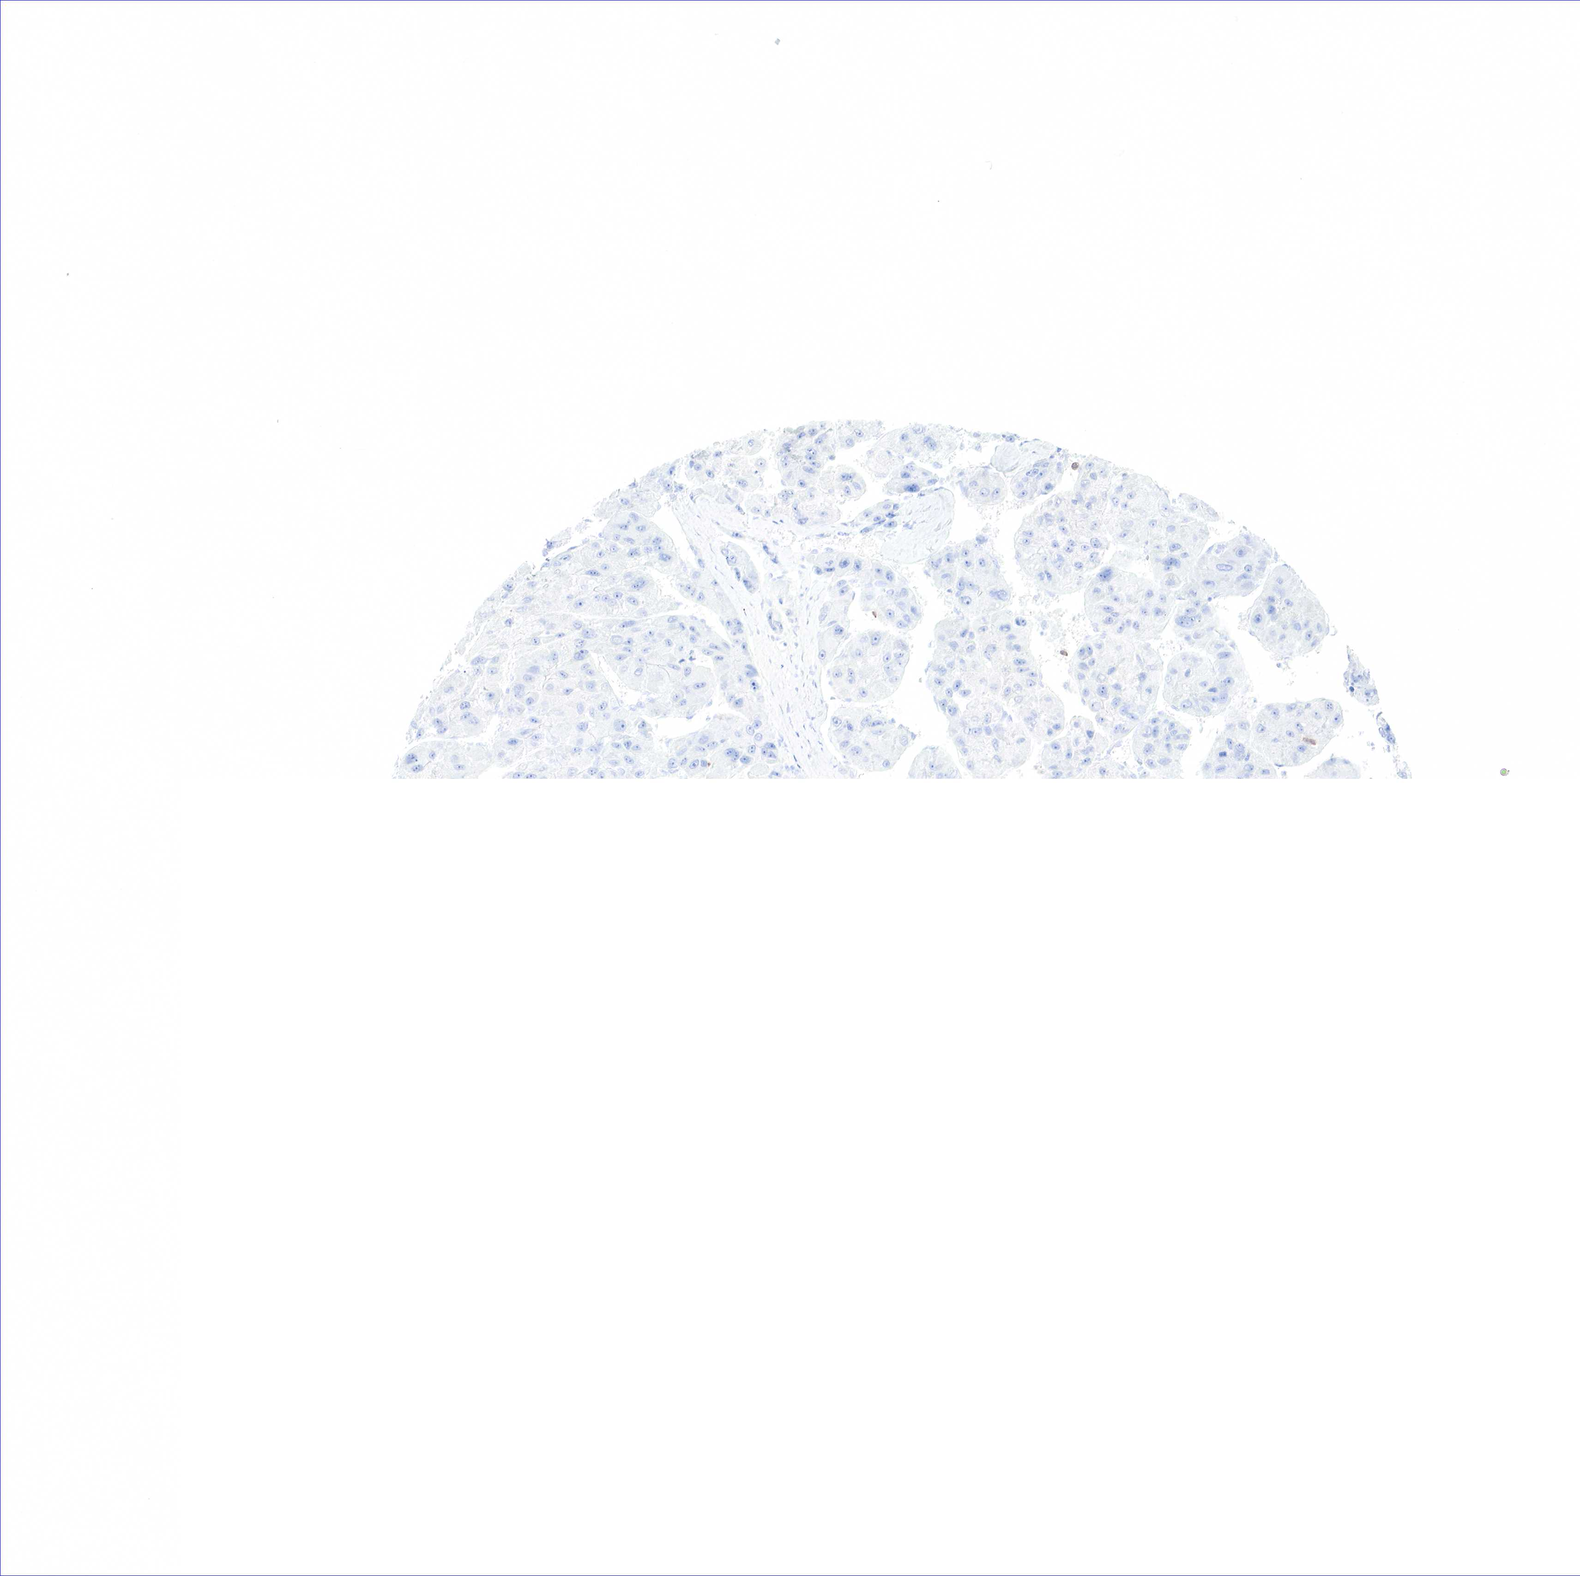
{"staining": {"intensity": "negative", "quantity": "none", "location": "none"}, "tissue": "liver cancer", "cell_type": "Tumor cells", "image_type": "cancer", "snomed": [{"axis": "morphology", "description": "Carcinoma, Hepatocellular, NOS"}, {"axis": "topography", "description": "Liver"}], "caption": "Protein analysis of liver cancer (hepatocellular carcinoma) shows no significant positivity in tumor cells. (Stains: DAB (3,3'-diaminobenzidine) immunohistochemistry (IHC) with hematoxylin counter stain, Microscopy: brightfield microscopy at high magnification).", "gene": "TNFRSF8", "patient": {"sex": "male", "age": 64}}